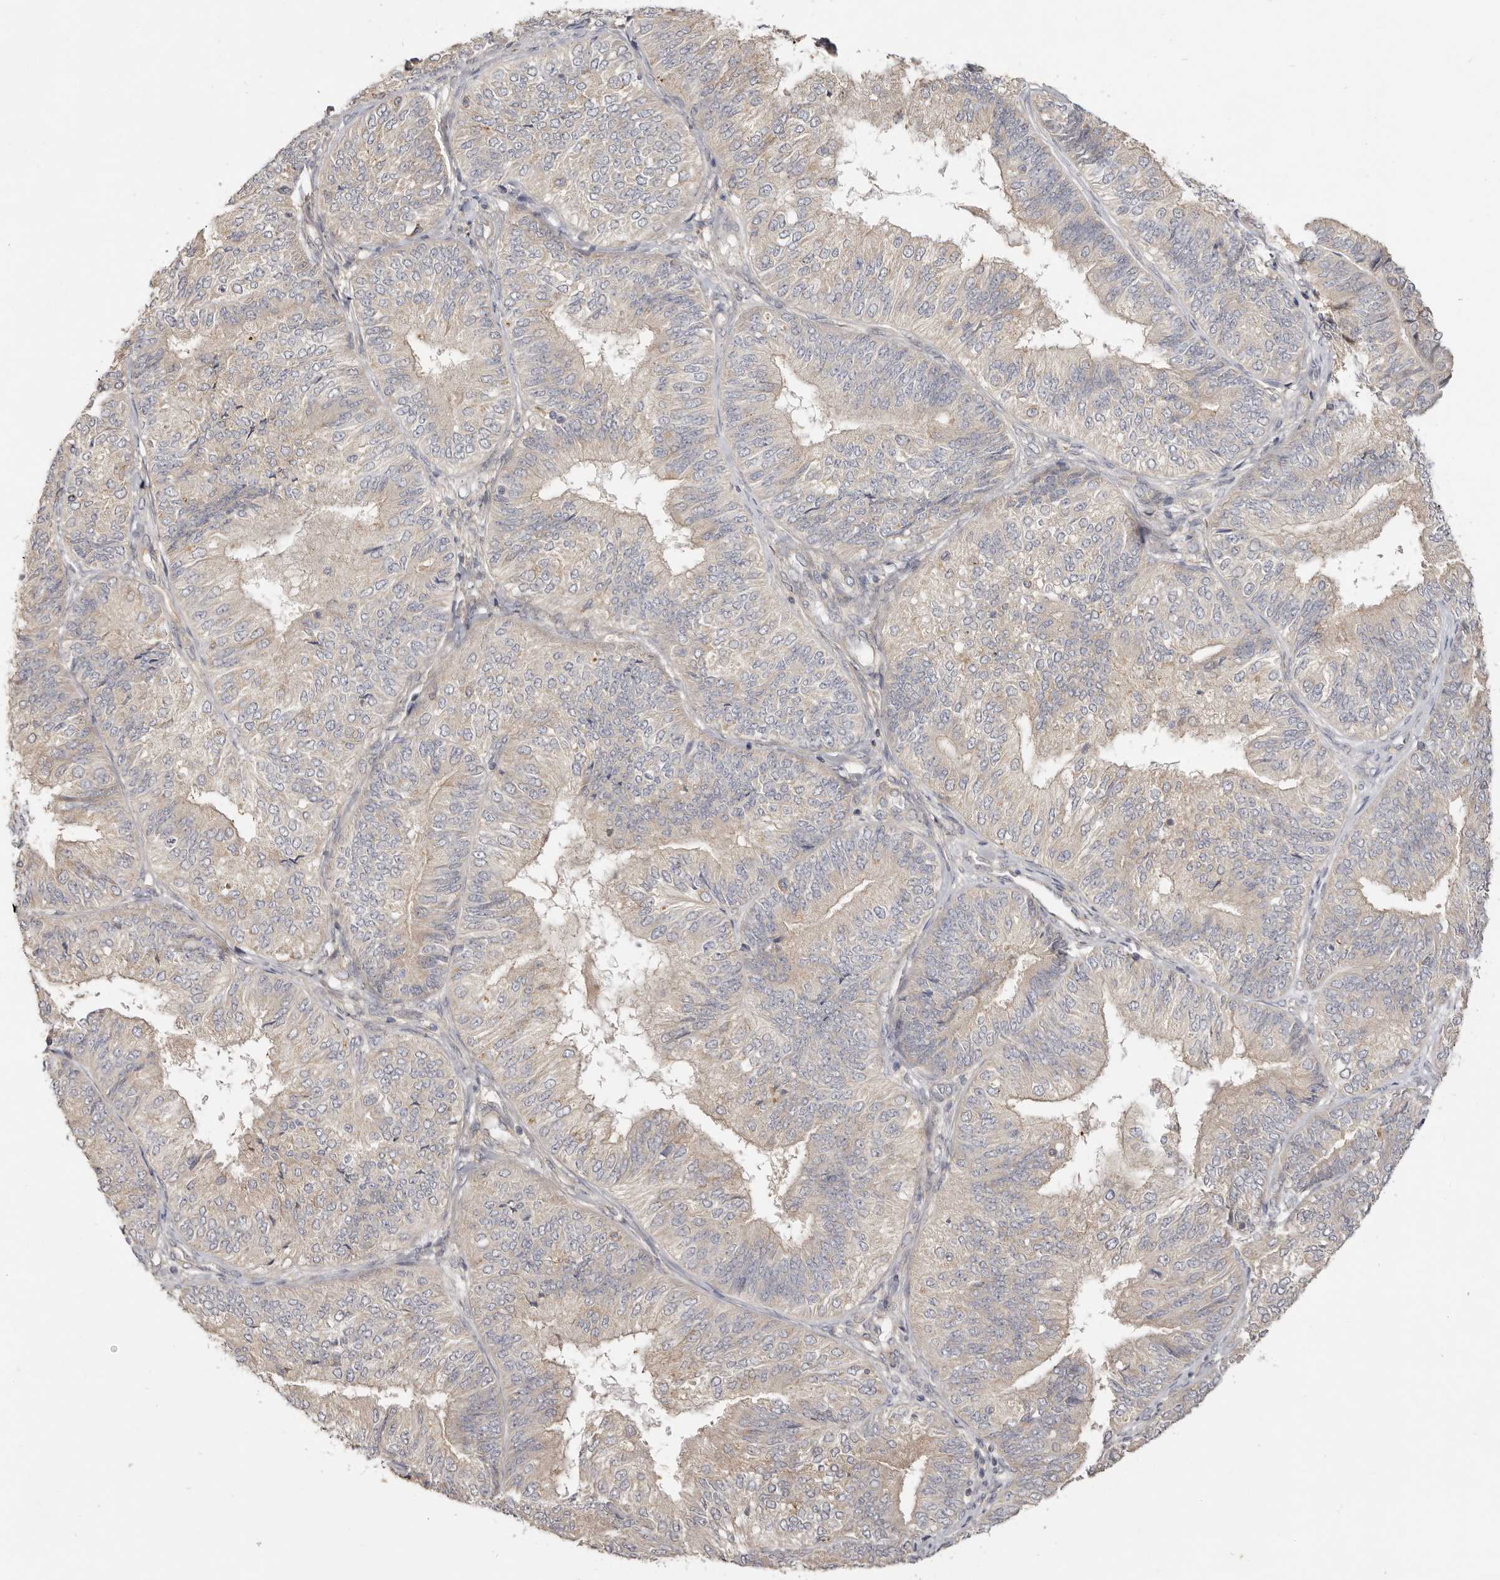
{"staining": {"intensity": "negative", "quantity": "none", "location": "none"}, "tissue": "endometrial cancer", "cell_type": "Tumor cells", "image_type": "cancer", "snomed": [{"axis": "morphology", "description": "Adenocarcinoma, NOS"}, {"axis": "topography", "description": "Endometrium"}], "caption": "DAB immunohistochemical staining of endometrial cancer (adenocarcinoma) demonstrates no significant staining in tumor cells. Nuclei are stained in blue.", "gene": "ADAMTS9", "patient": {"sex": "female", "age": 58}}